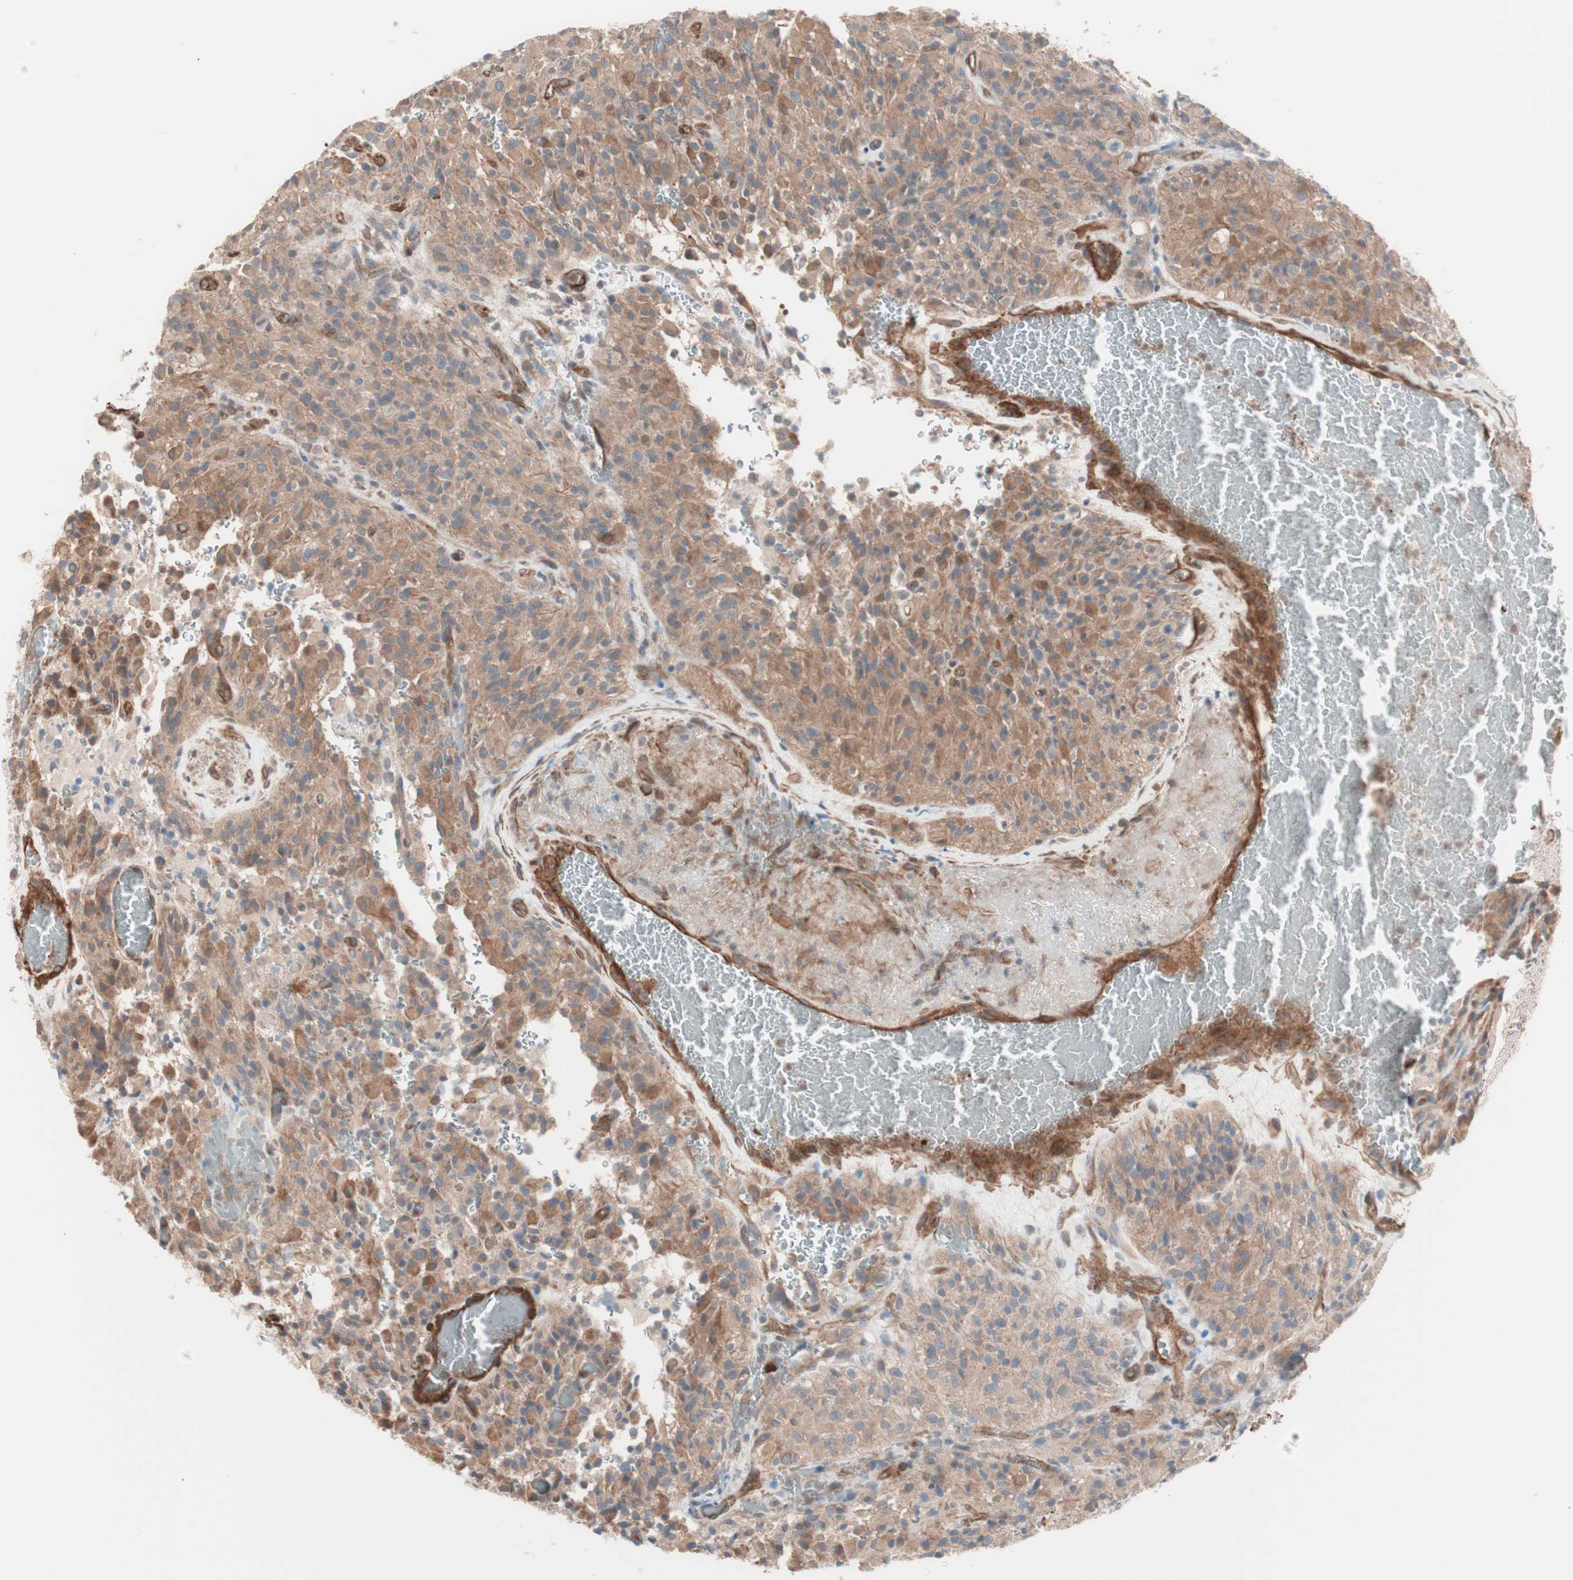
{"staining": {"intensity": "moderate", "quantity": ">75%", "location": "cytoplasmic/membranous"}, "tissue": "glioma", "cell_type": "Tumor cells", "image_type": "cancer", "snomed": [{"axis": "morphology", "description": "Glioma, malignant, High grade"}, {"axis": "topography", "description": "Brain"}], "caption": "Immunohistochemical staining of glioma demonstrates medium levels of moderate cytoplasmic/membranous expression in approximately >75% of tumor cells.", "gene": "ALG5", "patient": {"sex": "male", "age": 71}}